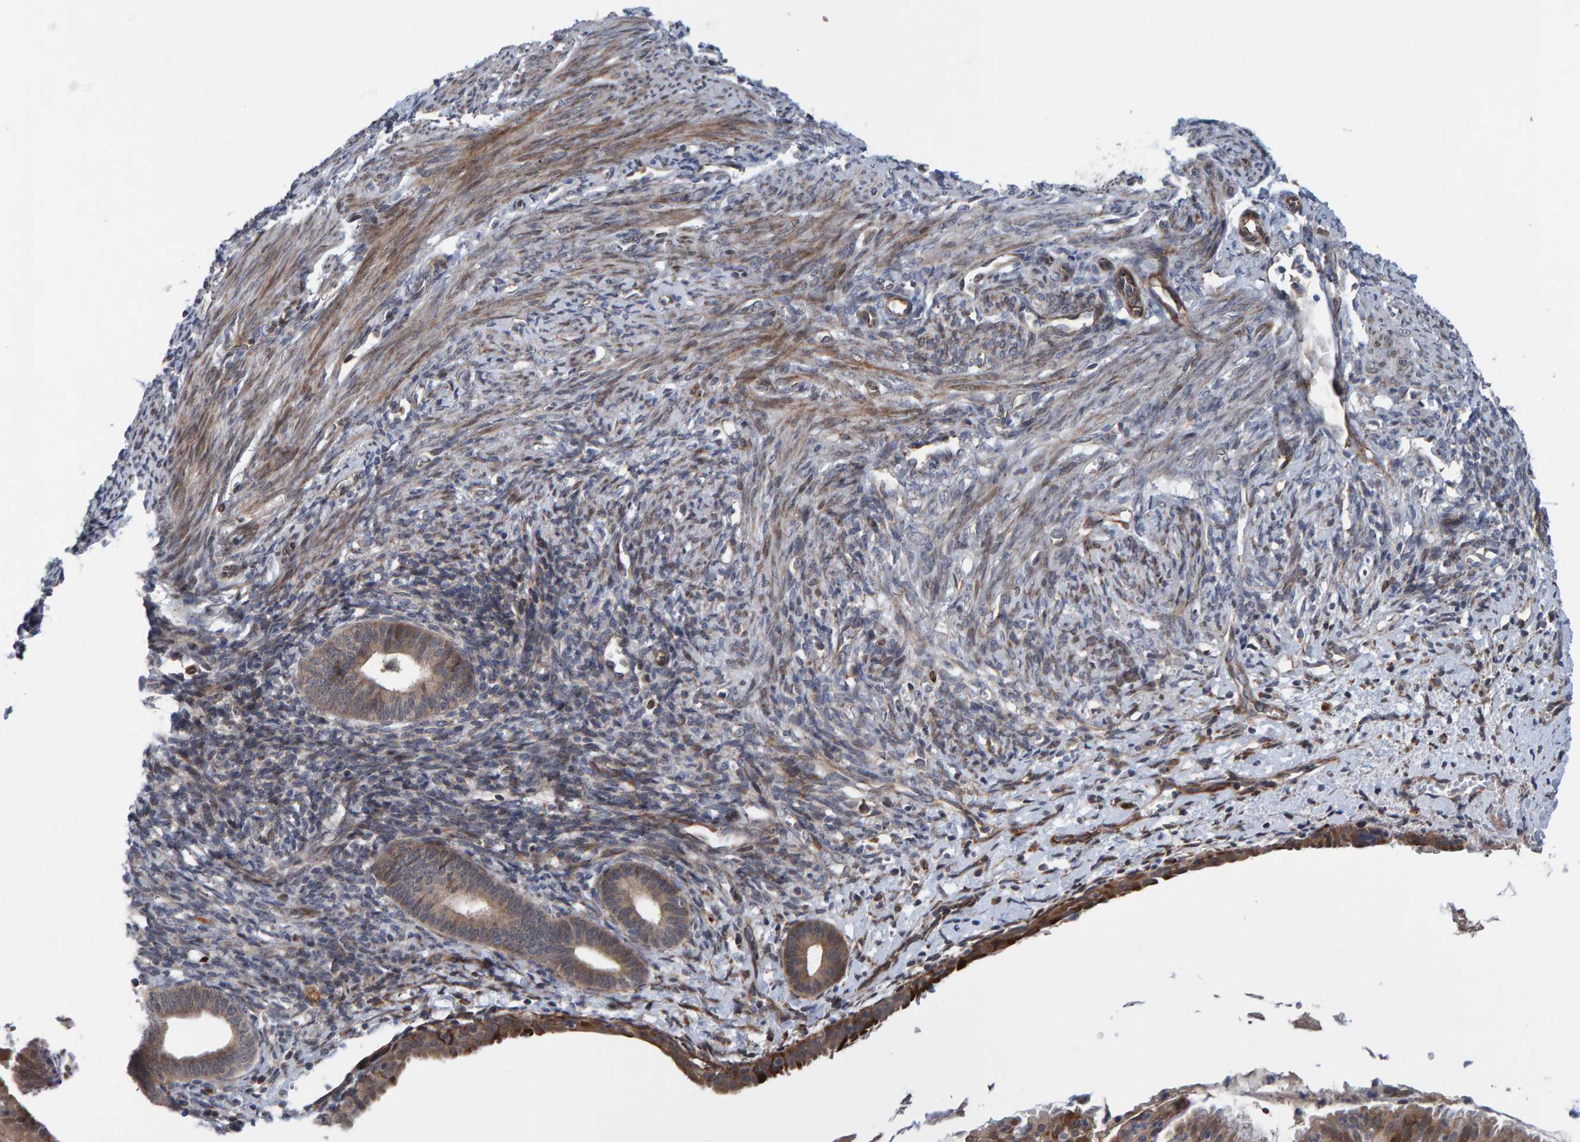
{"staining": {"intensity": "weak", "quantity": "25%-75%", "location": "cytoplasmic/membranous"}, "tissue": "endometrium", "cell_type": "Cells in endometrial stroma", "image_type": "normal", "snomed": [{"axis": "morphology", "description": "Normal tissue, NOS"}, {"axis": "morphology", "description": "Adenocarcinoma, NOS"}, {"axis": "topography", "description": "Endometrium"}], "caption": "DAB immunohistochemical staining of benign human endometrium shows weak cytoplasmic/membranous protein positivity in approximately 25%-75% of cells in endometrial stroma. (Brightfield microscopy of DAB IHC at high magnification).", "gene": "MFSD6L", "patient": {"sex": "female", "age": 57}}